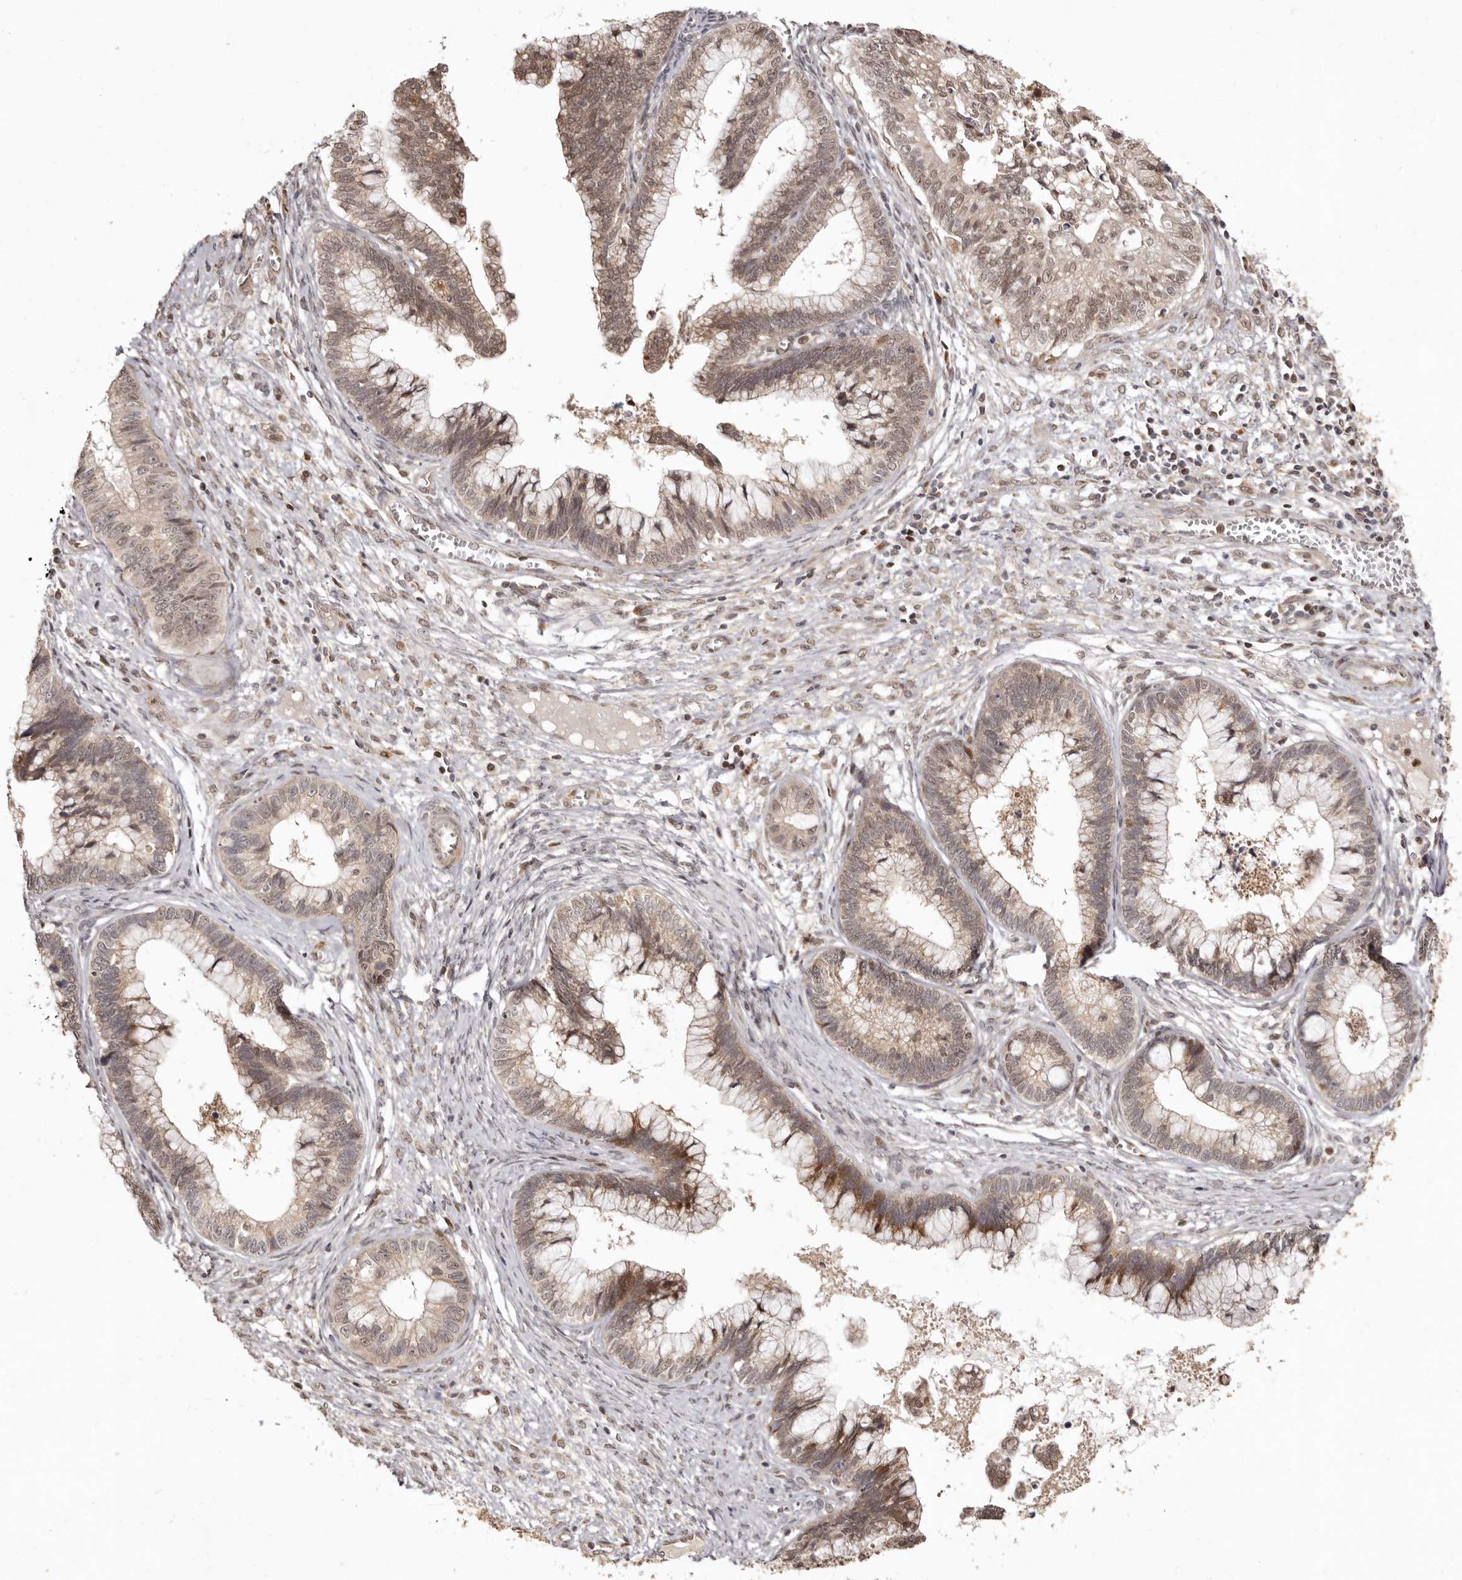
{"staining": {"intensity": "moderate", "quantity": ">75%", "location": "cytoplasmic/membranous,nuclear"}, "tissue": "cervical cancer", "cell_type": "Tumor cells", "image_type": "cancer", "snomed": [{"axis": "morphology", "description": "Adenocarcinoma, NOS"}, {"axis": "topography", "description": "Cervix"}], "caption": "This micrograph displays IHC staining of cervical cancer, with medium moderate cytoplasmic/membranous and nuclear positivity in approximately >75% of tumor cells.", "gene": "ZNF326", "patient": {"sex": "female", "age": 44}}